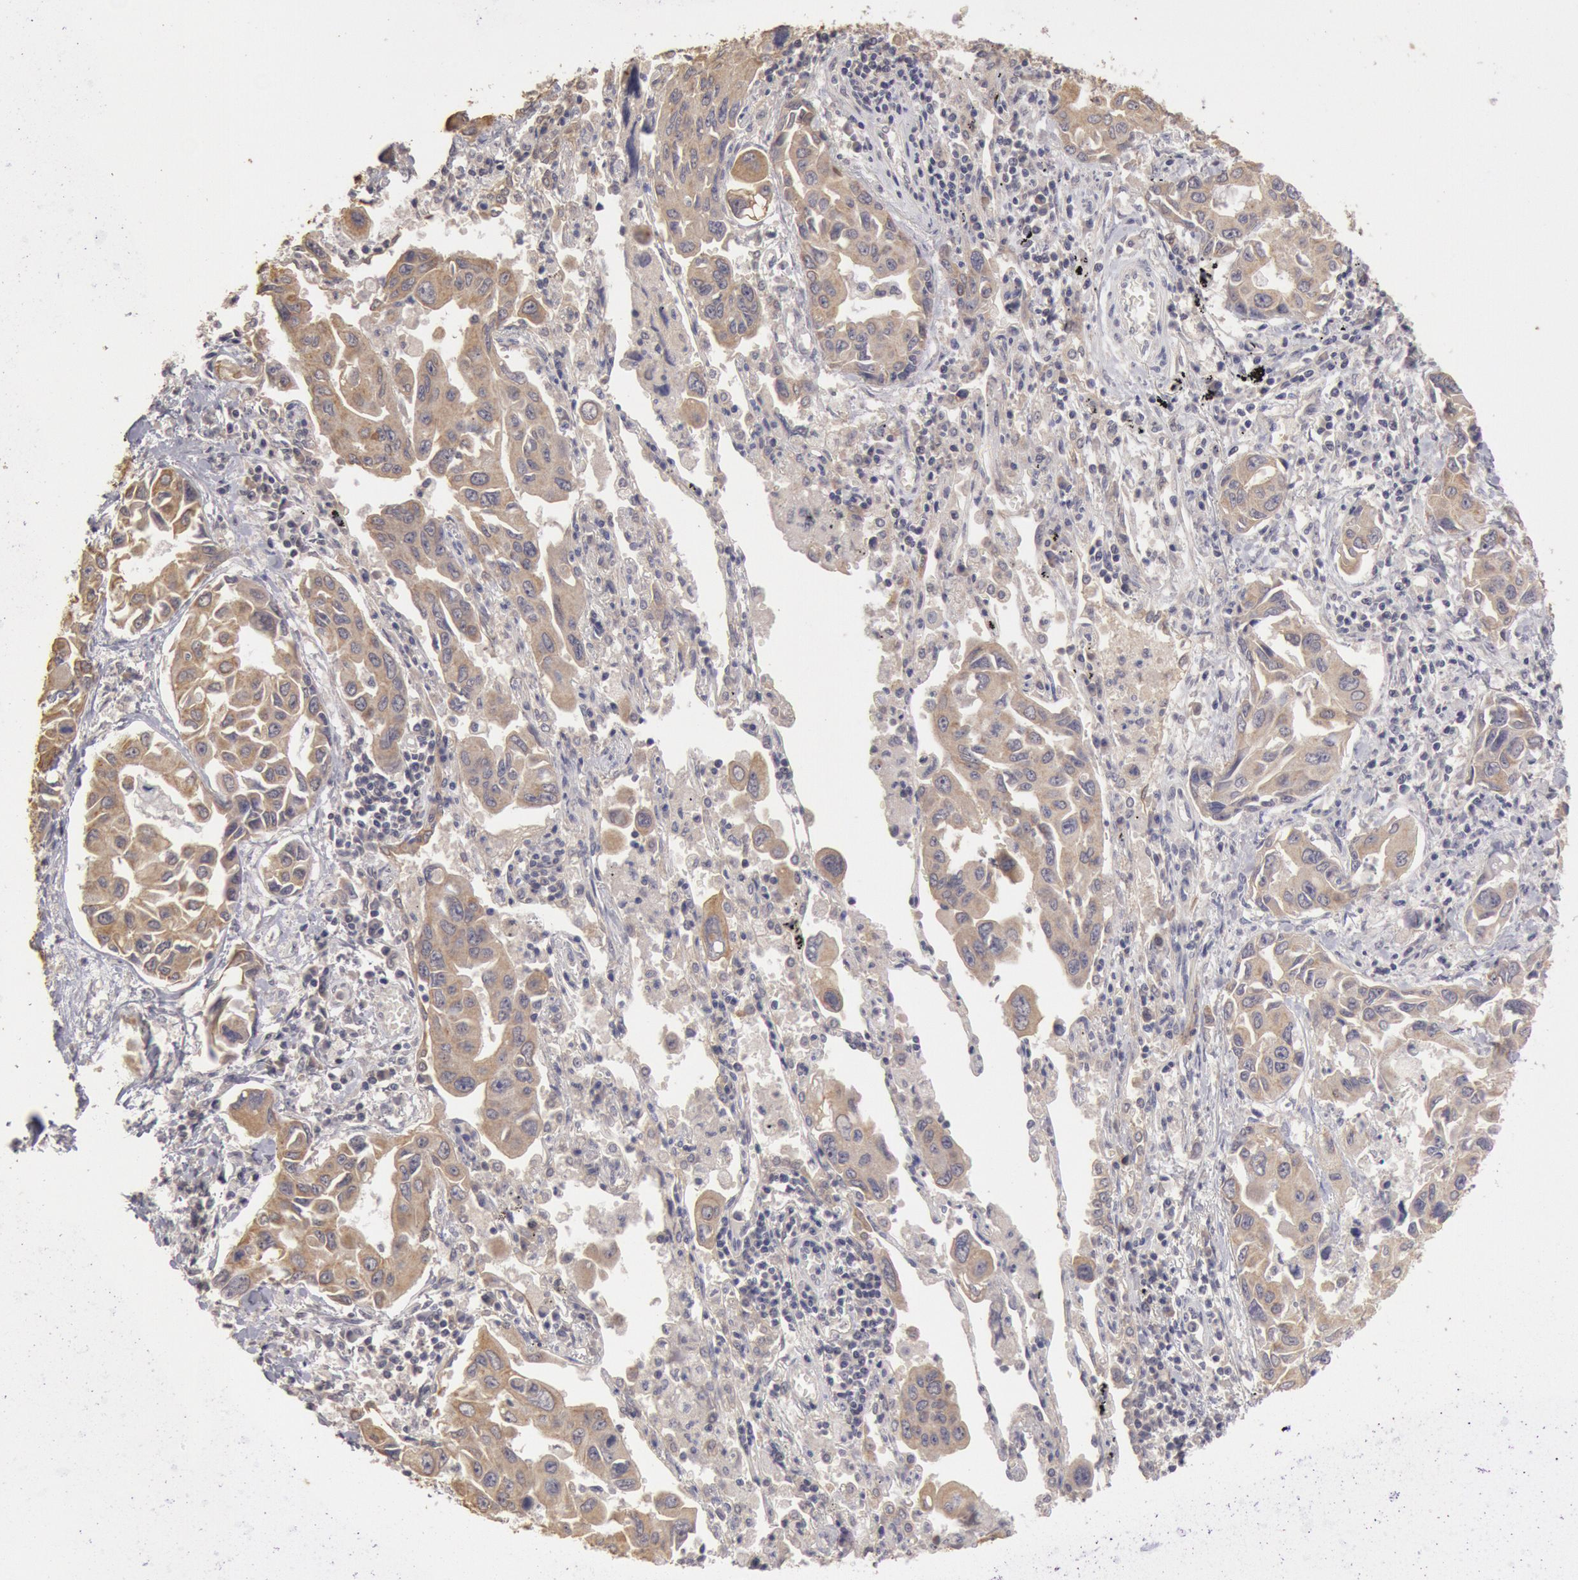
{"staining": {"intensity": "weak", "quantity": ">75%", "location": "cytoplasmic/membranous"}, "tissue": "lung cancer", "cell_type": "Tumor cells", "image_type": "cancer", "snomed": [{"axis": "morphology", "description": "Adenocarcinoma, NOS"}, {"axis": "topography", "description": "Lung"}], "caption": "An IHC histopathology image of neoplastic tissue is shown. Protein staining in brown highlights weak cytoplasmic/membranous positivity in lung cancer within tumor cells.", "gene": "ZFP36L1", "patient": {"sex": "male", "age": 64}}